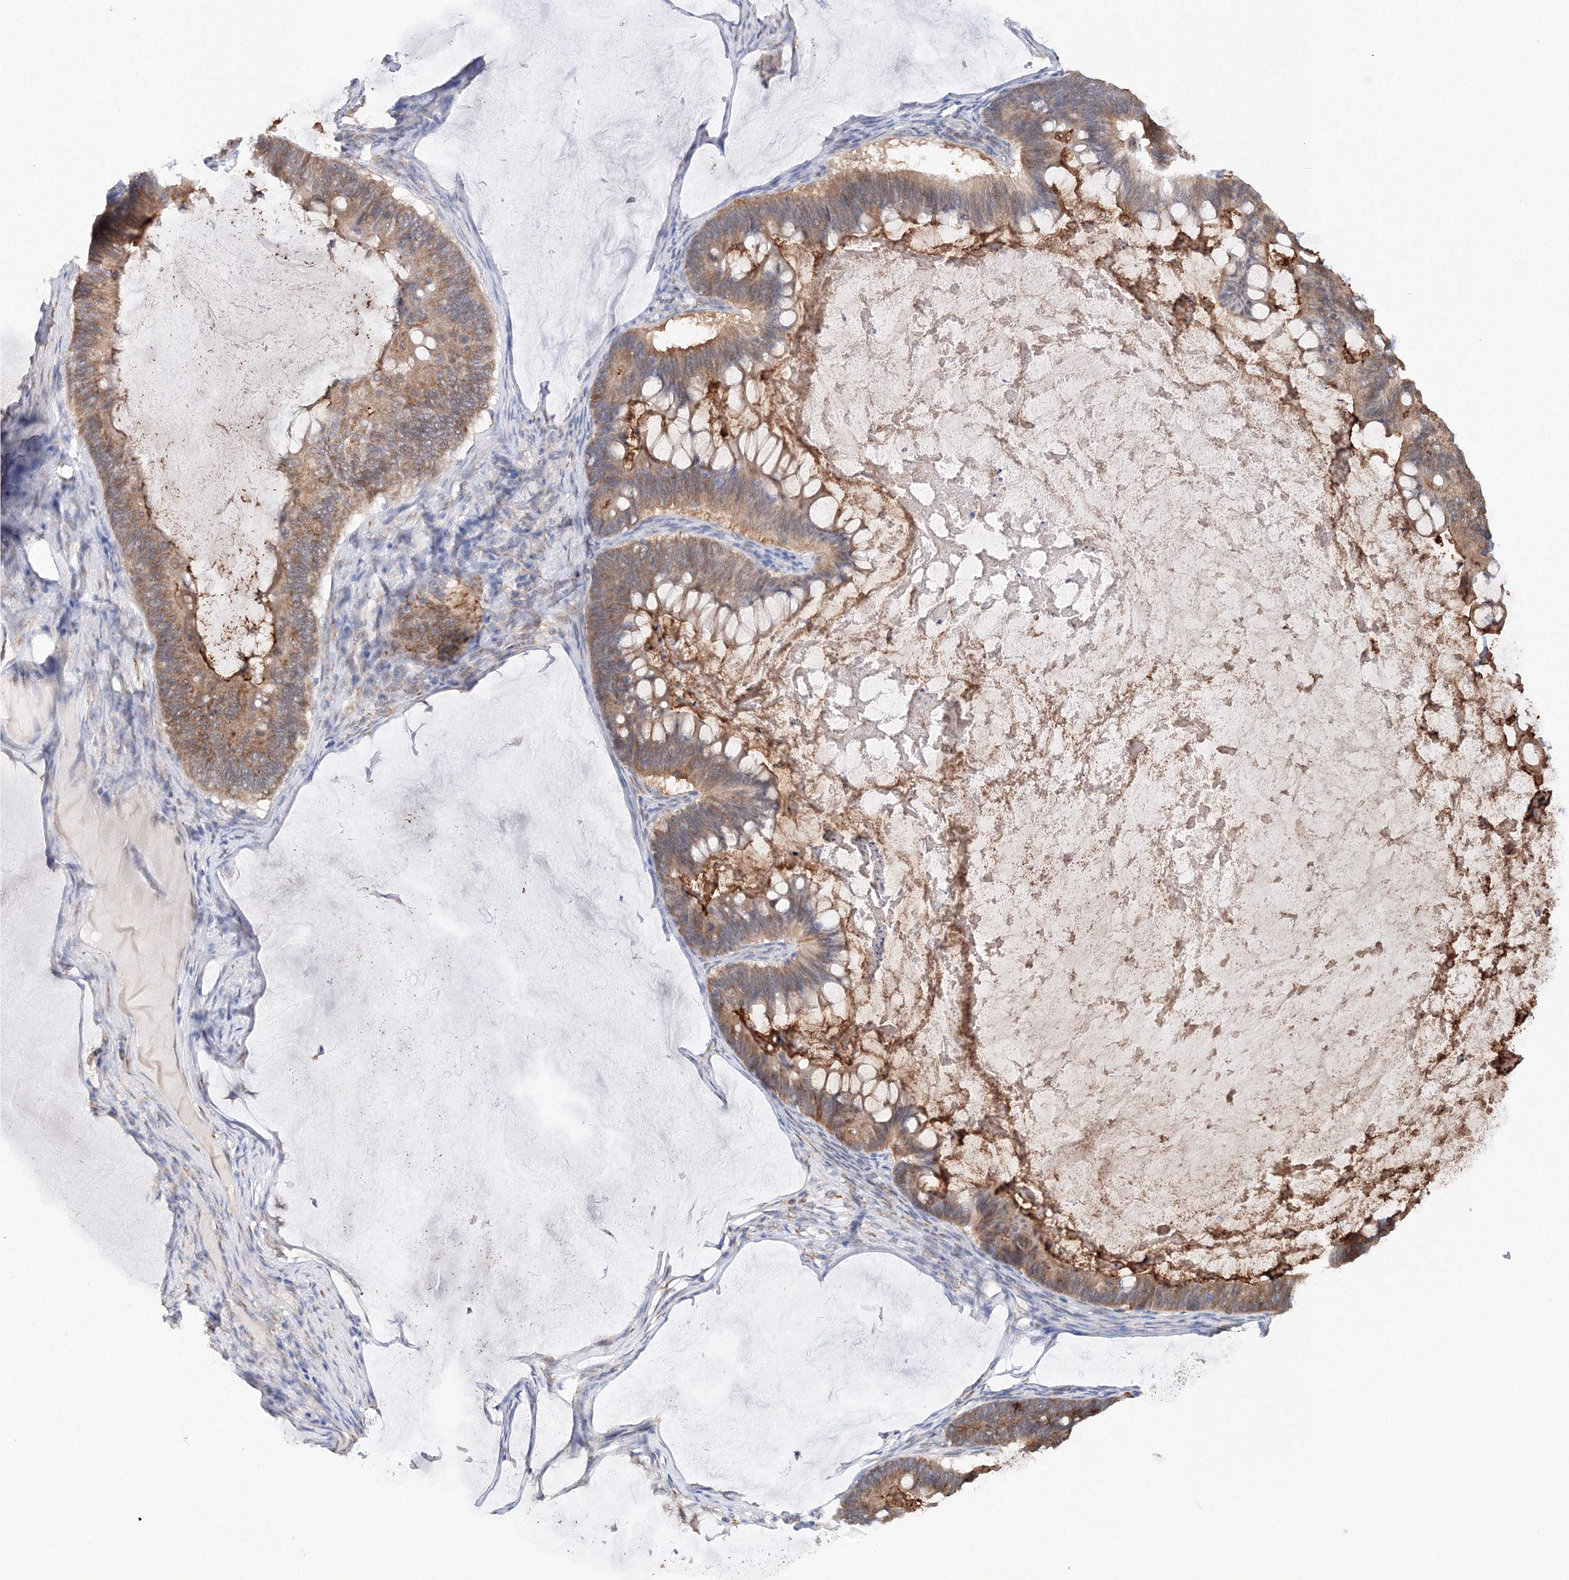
{"staining": {"intensity": "moderate", "quantity": ">75%", "location": "cytoplasmic/membranous"}, "tissue": "ovarian cancer", "cell_type": "Tumor cells", "image_type": "cancer", "snomed": [{"axis": "morphology", "description": "Cystadenocarcinoma, mucinous, NOS"}, {"axis": "topography", "description": "Ovary"}], "caption": "This histopathology image shows IHC staining of human ovarian cancer (mucinous cystadenocarcinoma), with medium moderate cytoplasmic/membranous staining in approximately >75% of tumor cells.", "gene": "DIS3L2", "patient": {"sex": "female", "age": 61}}